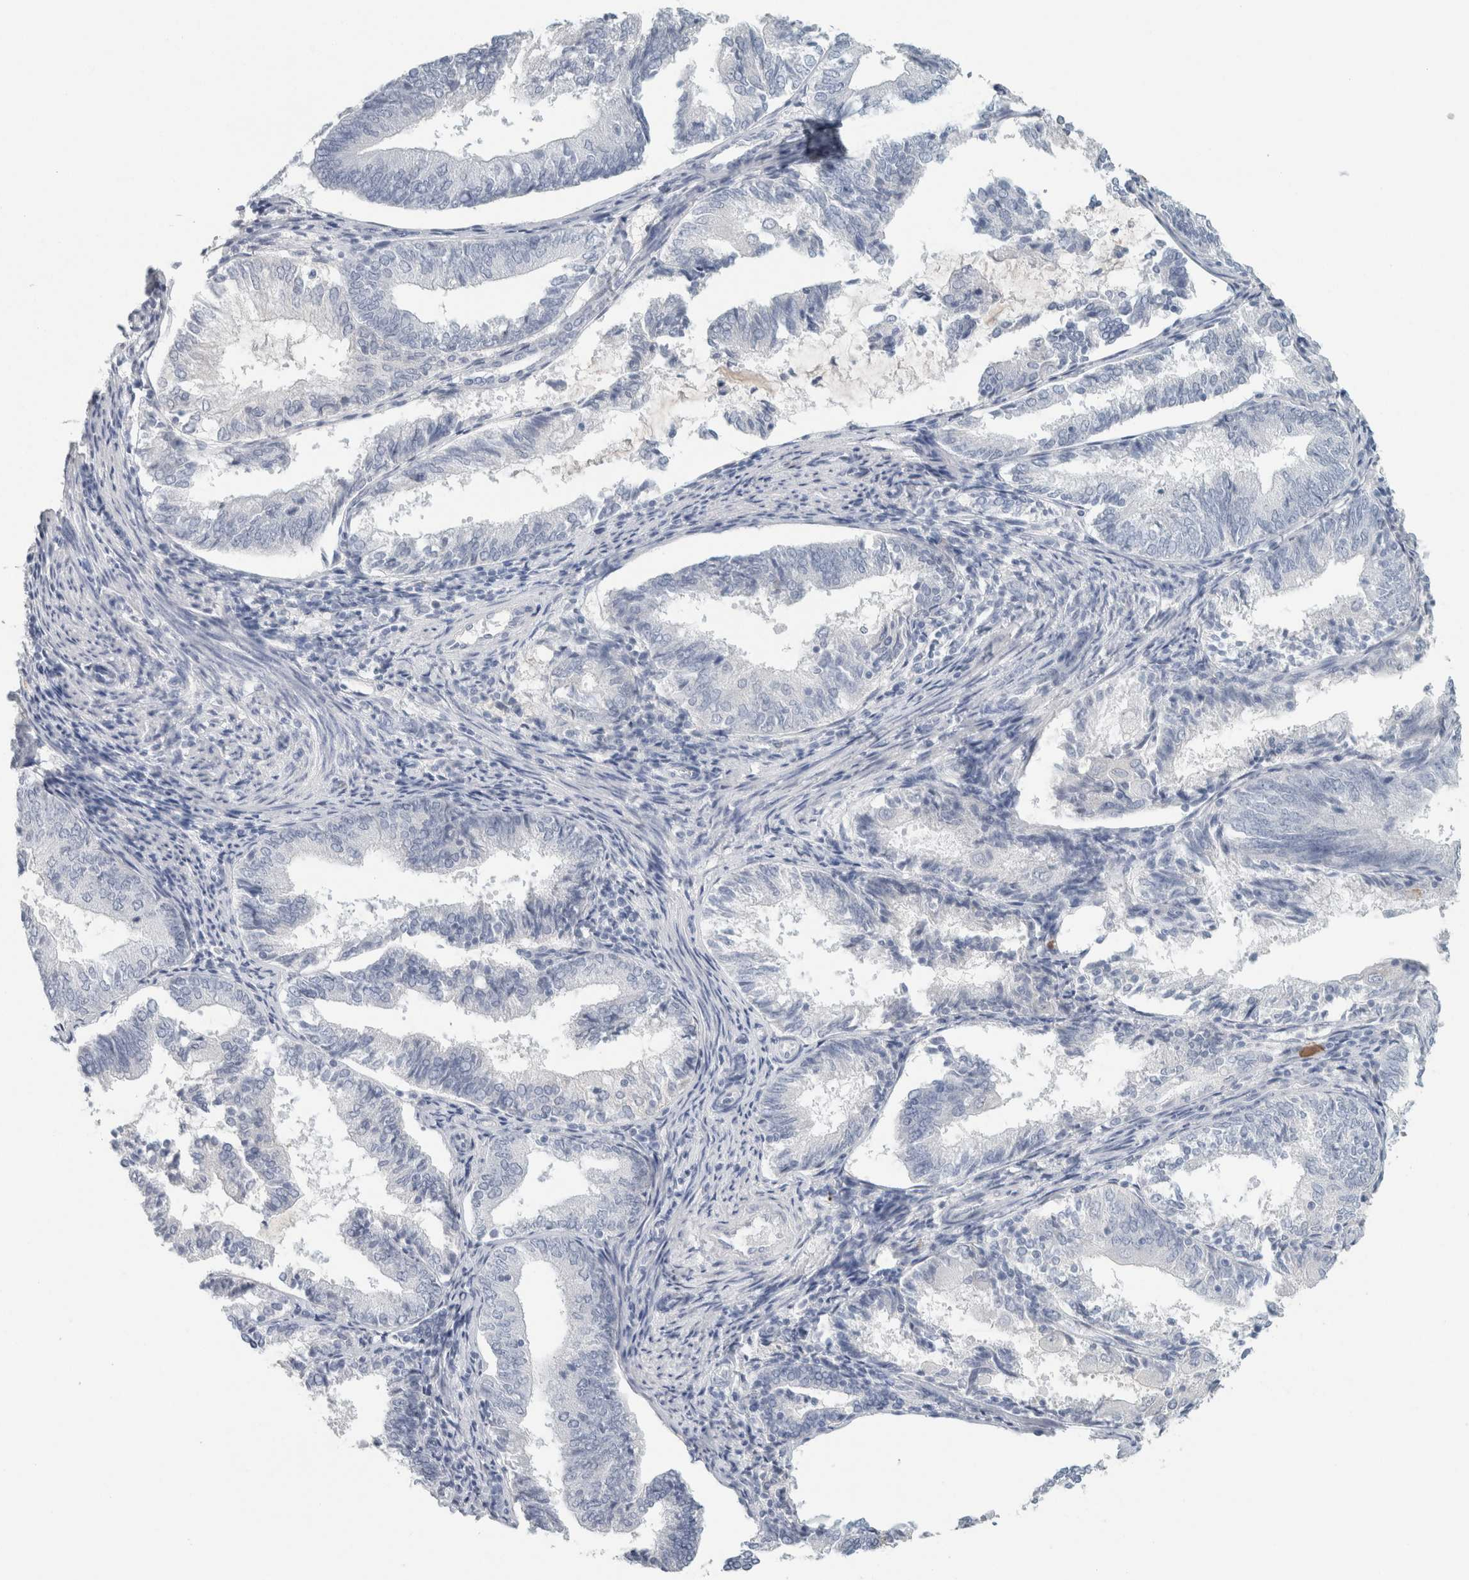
{"staining": {"intensity": "negative", "quantity": "none", "location": "none"}, "tissue": "endometrial cancer", "cell_type": "Tumor cells", "image_type": "cancer", "snomed": [{"axis": "morphology", "description": "Adenocarcinoma, NOS"}, {"axis": "topography", "description": "Endometrium"}], "caption": "High power microscopy micrograph of an IHC micrograph of endometrial adenocarcinoma, revealing no significant expression in tumor cells.", "gene": "IL6", "patient": {"sex": "female", "age": 81}}